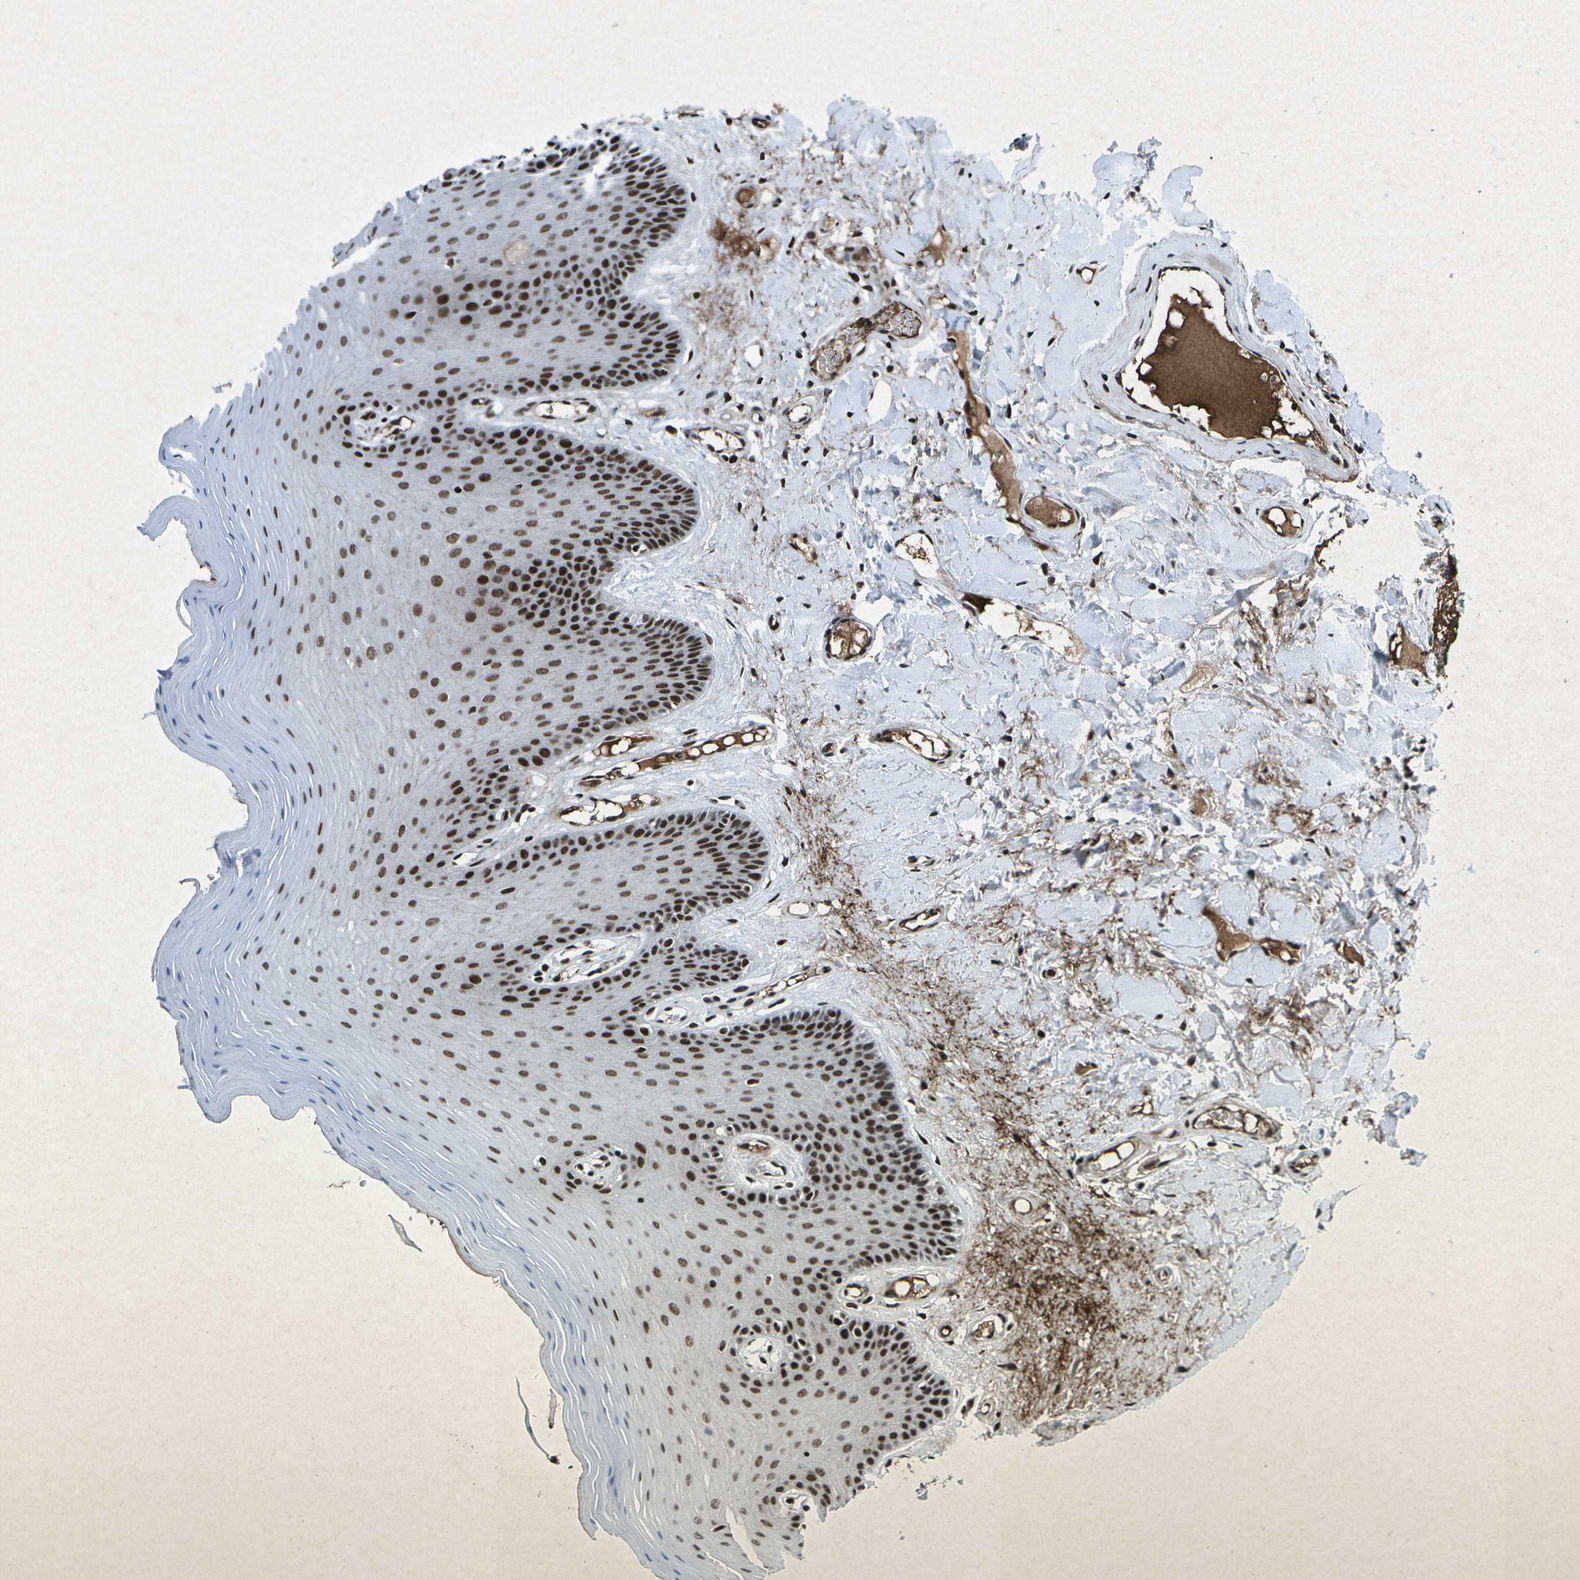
{"staining": {"intensity": "strong", "quantity": "25%-75%", "location": "nuclear"}, "tissue": "oral mucosa", "cell_type": "Squamous epithelial cells", "image_type": "normal", "snomed": [{"axis": "morphology", "description": "Normal tissue, NOS"}, {"axis": "morphology", "description": "Squamous cell carcinoma, NOS"}, {"axis": "topography", "description": "Skeletal muscle"}, {"axis": "topography", "description": "Adipose tissue"}, {"axis": "topography", "description": "Vascular tissue"}, {"axis": "topography", "description": "Oral tissue"}, {"axis": "topography", "description": "Peripheral nerve tissue"}, {"axis": "topography", "description": "Head-Neck"}], "caption": "Human oral mucosa stained with a brown dye reveals strong nuclear positive staining in approximately 25%-75% of squamous epithelial cells.", "gene": "MTA2", "patient": {"sex": "male", "age": 71}}